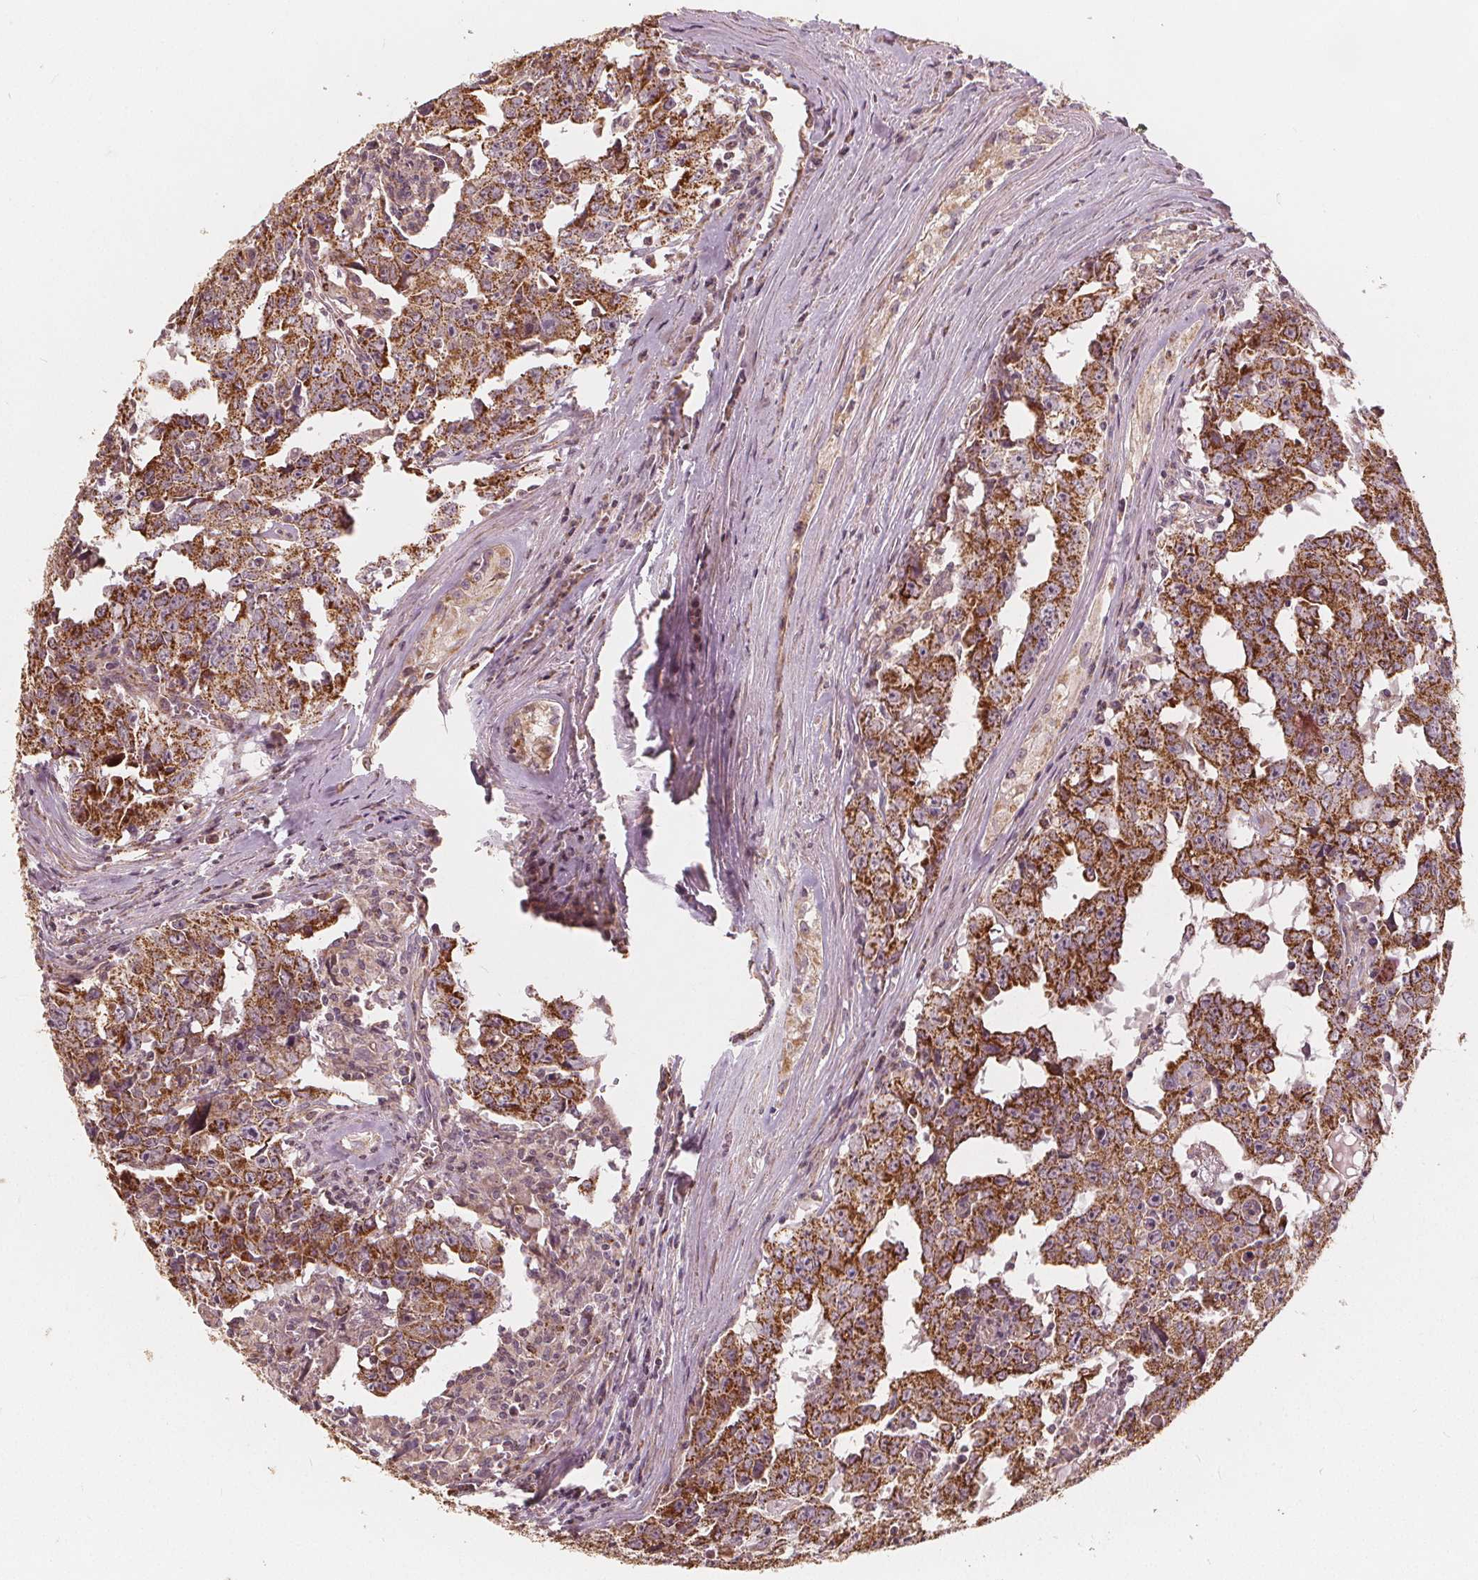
{"staining": {"intensity": "strong", "quantity": ">75%", "location": "cytoplasmic/membranous"}, "tissue": "testis cancer", "cell_type": "Tumor cells", "image_type": "cancer", "snomed": [{"axis": "morphology", "description": "Carcinoma, Embryonal, NOS"}, {"axis": "topography", "description": "Testis"}], "caption": "Embryonal carcinoma (testis) stained with DAB (3,3'-diaminobenzidine) immunohistochemistry reveals high levels of strong cytoplasmic/membranous staining in approximately >75% of tumor cells.", "gene": "PEX26", "patient": {"sex": "male", "age": 22}}